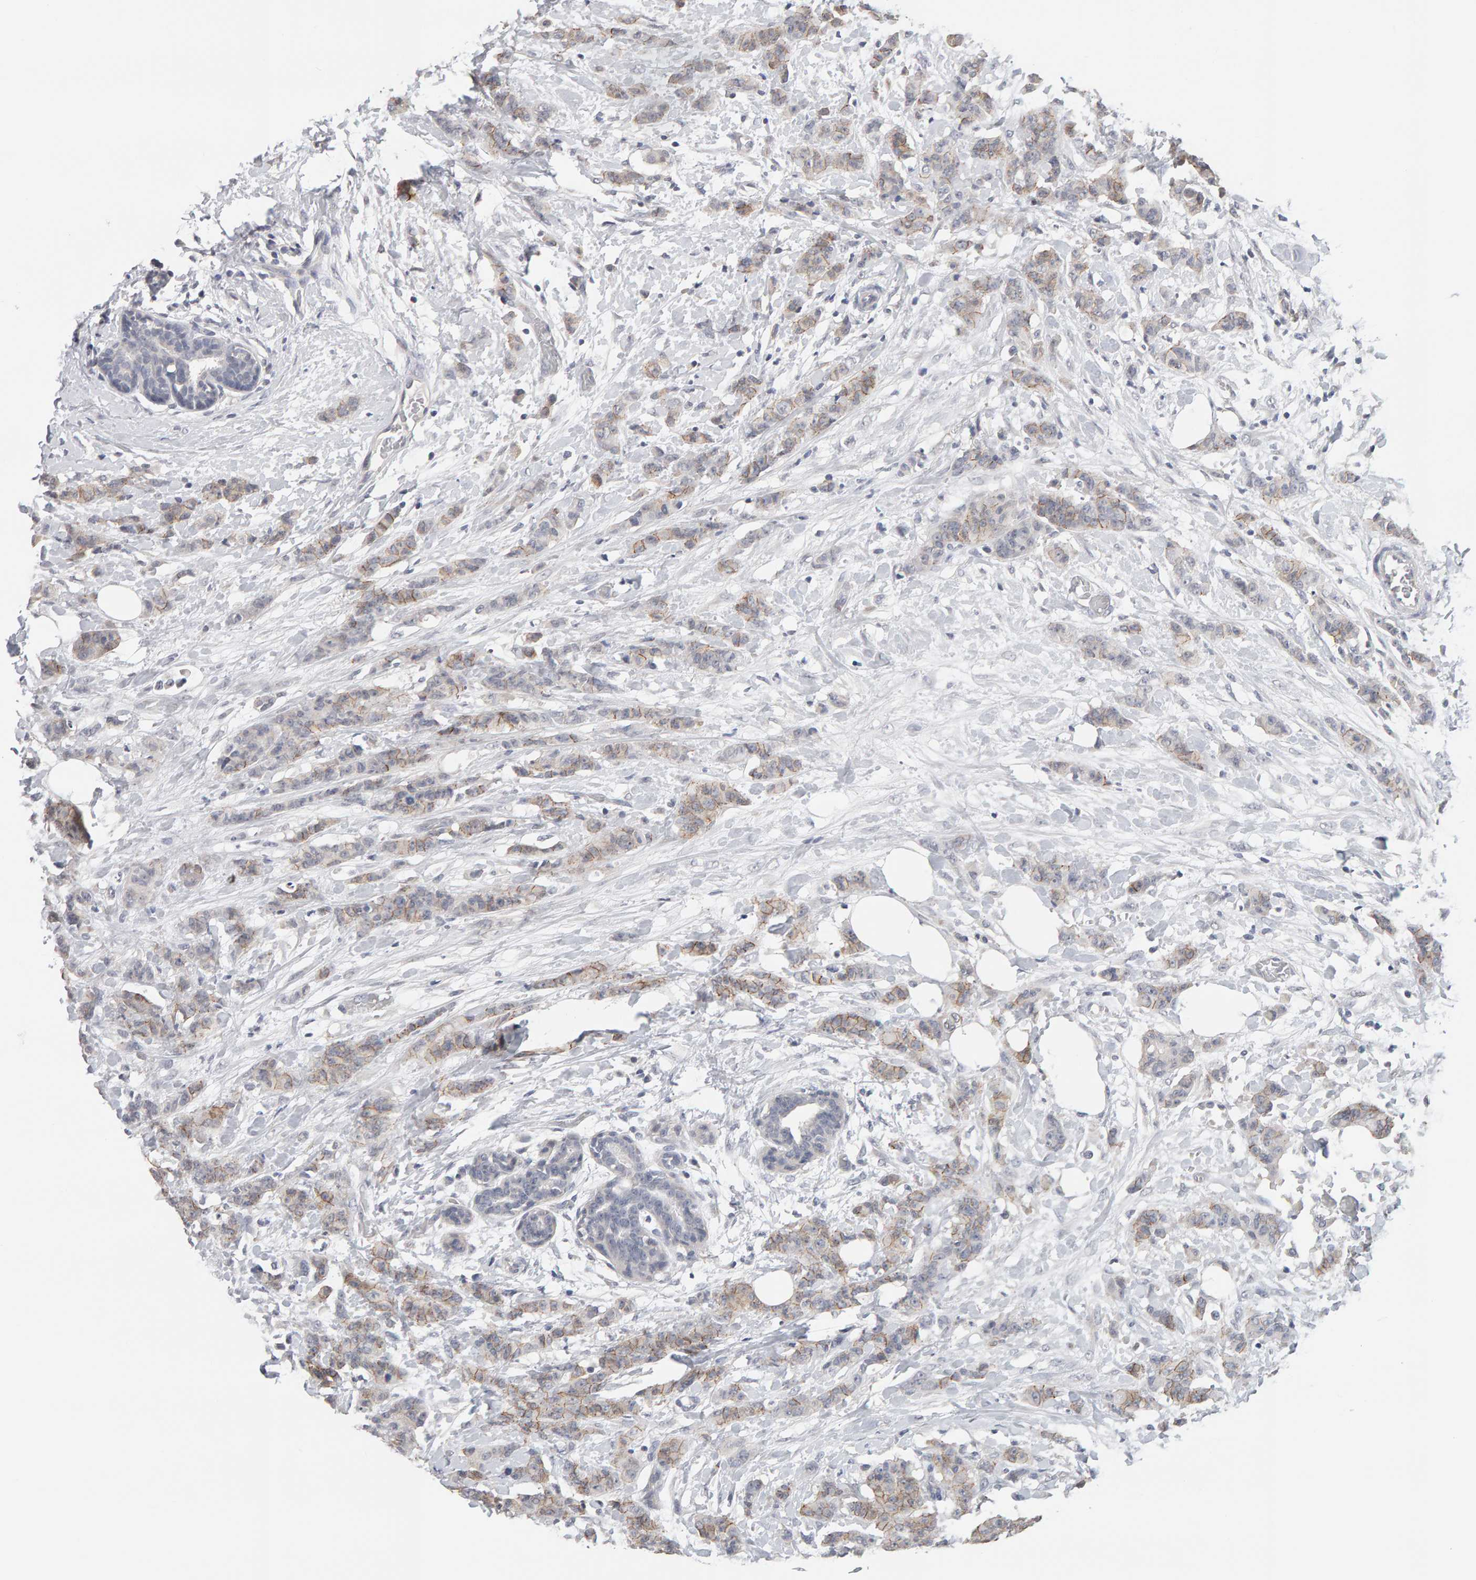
{"staining": {"intensity": "weak", "quantity": ">75%", "location": "cytoplasmic/membranous"}, "tissue": "breast cancer", "cell_type": "Tumor cells", "image_type": "cancer", "snomed": [{"axis": "morphology", "description": "Normal tissue, NOS"}, {"axis": "morphology", "description": "Duct carcinoma"}, {"axis": "topography", "description": "Breast"}], "caption": "Immunohistochemistry (IHC) (DAB (3,3'-diaminobenzidine)) staining of breast infiltrating ductal carcinoma shows weak cytoplasmic/membranous protein staining in about >75% of tumor cells. The staining is performed using DAB brown chromogen to label protein expression. The nuclei are counter-stained blue using hematoxylin.", "gene": "HNF4A", "patient": {"sex": "female", "age": 40}}